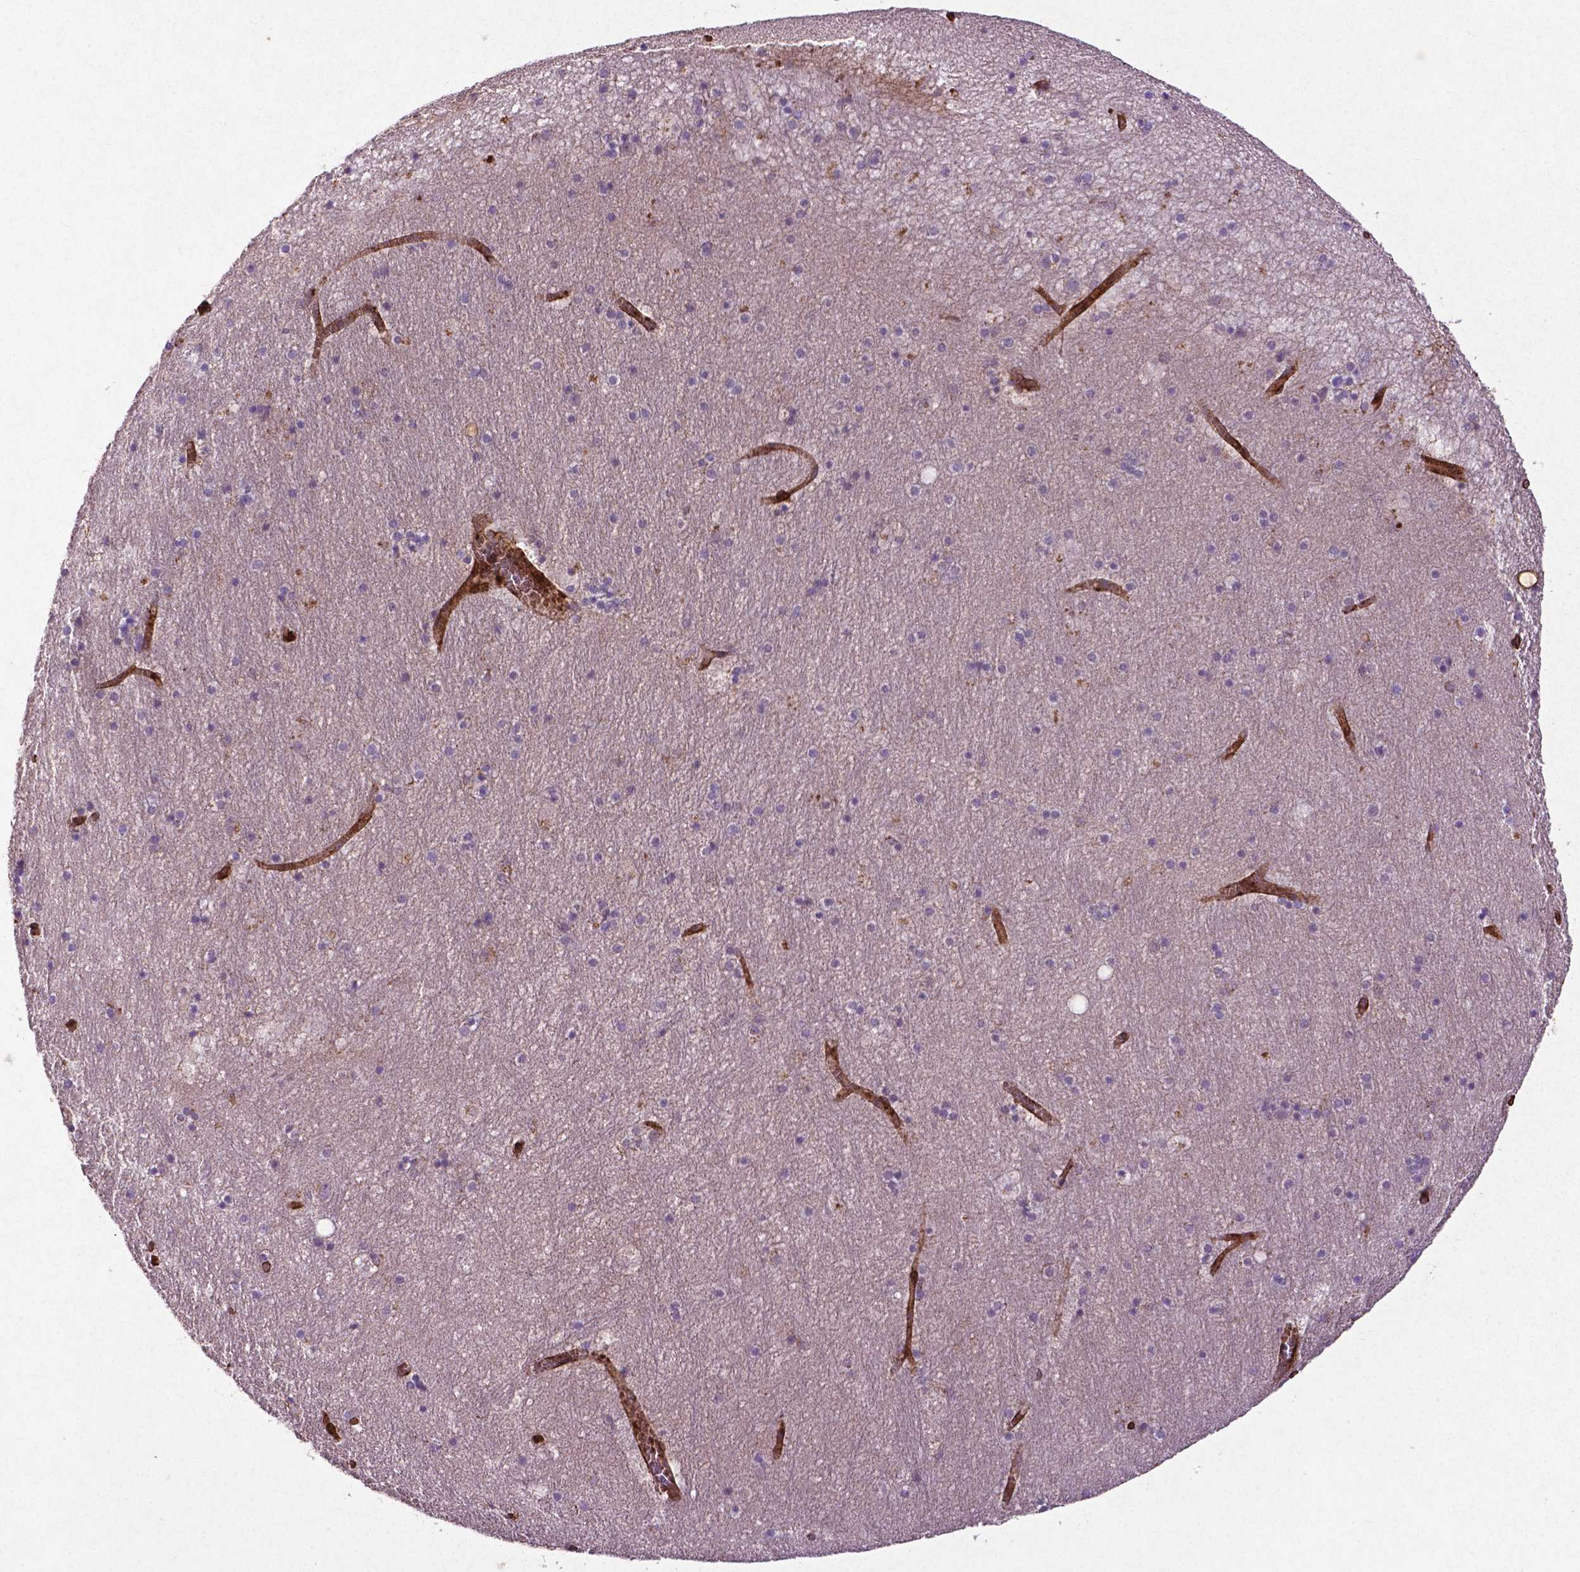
{"staining": {"intensity": "negative", "quantity": "none", "location": "none"}, "tissue": "hippocampus", "cell_type": "Glial cells", "image_type": "normal", "snomed": [{"axis": "morphology", "description": "Normal tissue, NOS"}, {"axis": "topography", "description": "Hippocampus"}], "caption": "High magnification brightfield microscopy of unremarkable hippocampus stained with DAB (brown) and counterstained with hematoxylin (blue): glial cells show no significant expression. (Stains: DAB (3,3'-diaminobenzidine) immunohistochemistry (IHC) with hematoxylin counter stain, Microscopy: brightfield microscopy at high magnification).", "gene": "RRAS", "patient": {"sex": "male", "age": 45}}